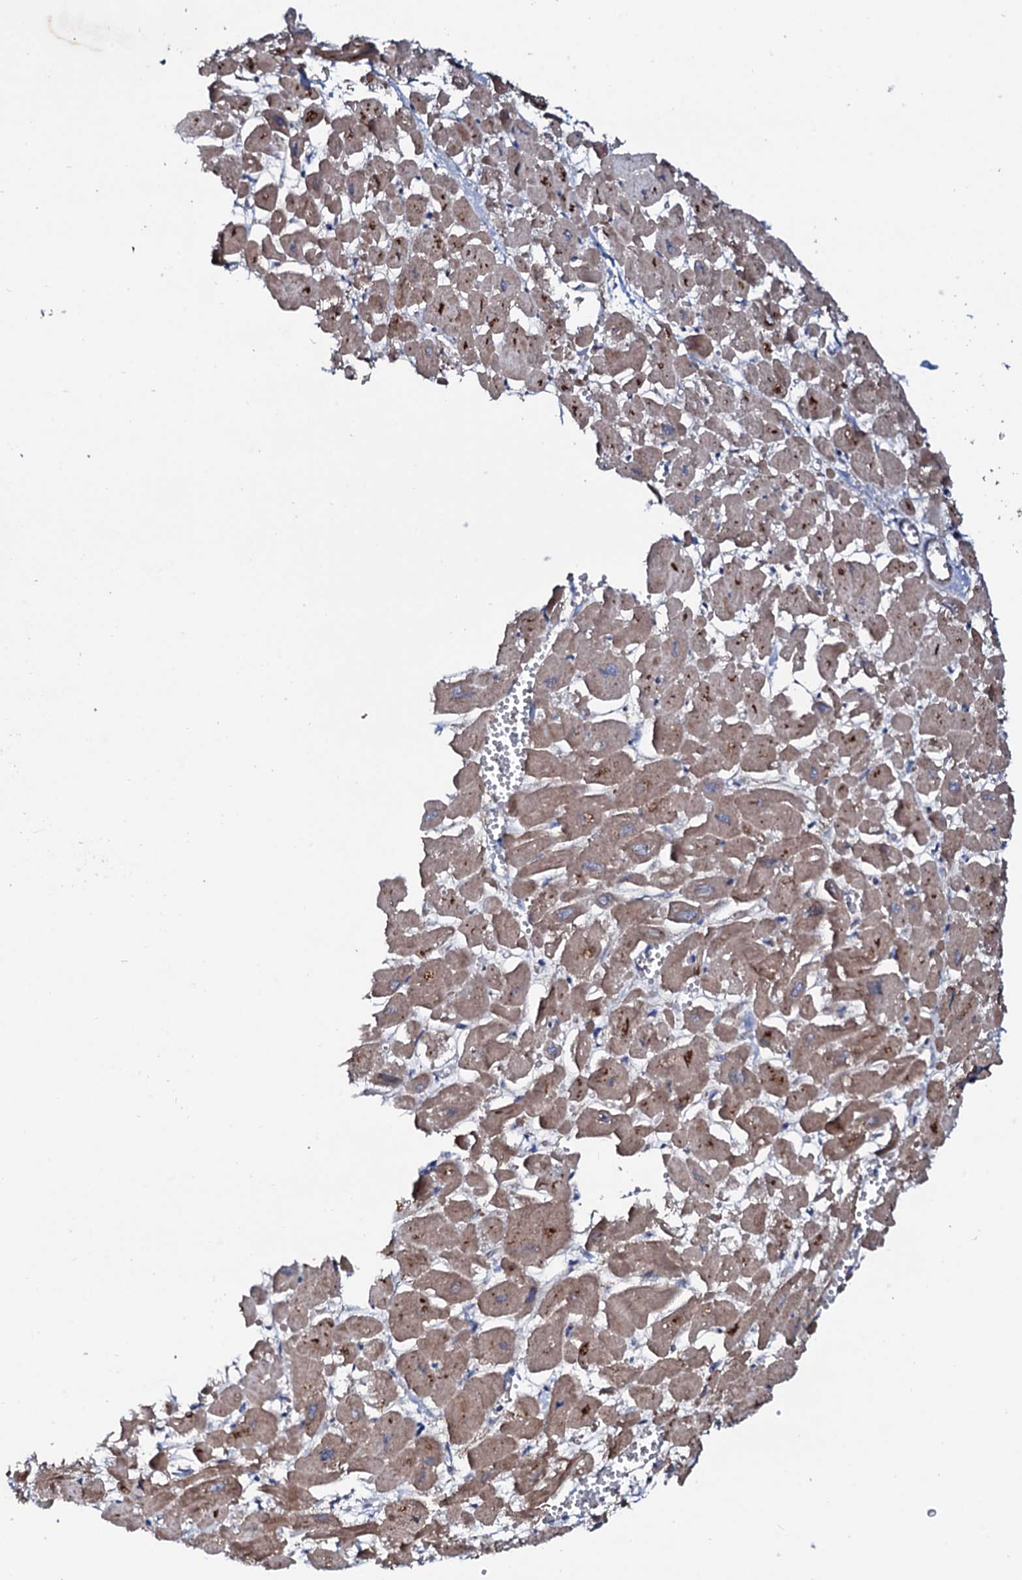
{"staining": {"intensity": "moderate", "quantity": ">75%", "location": "cytoplasmic/membranous"}, "tissue": "heart muscle", "cell_type": "Cardiomyocytes", "image_type": "normal", "snomed": [{"axis": "morphology", "description": "Normal tissue, NOS"}, {"axis": "topography", "description": "Heart"}], "caption": "IHC (DAB) staining of unremarkable human heart muscle exhibits moderate cytoplasmic/membranous protein staining in about >75% of cardiomyocytes. (DAB IHC, brown staining for protein, blue staining for nuclei).", "gene": "COG6", "patient": {"sex": "male", "age": 54}}